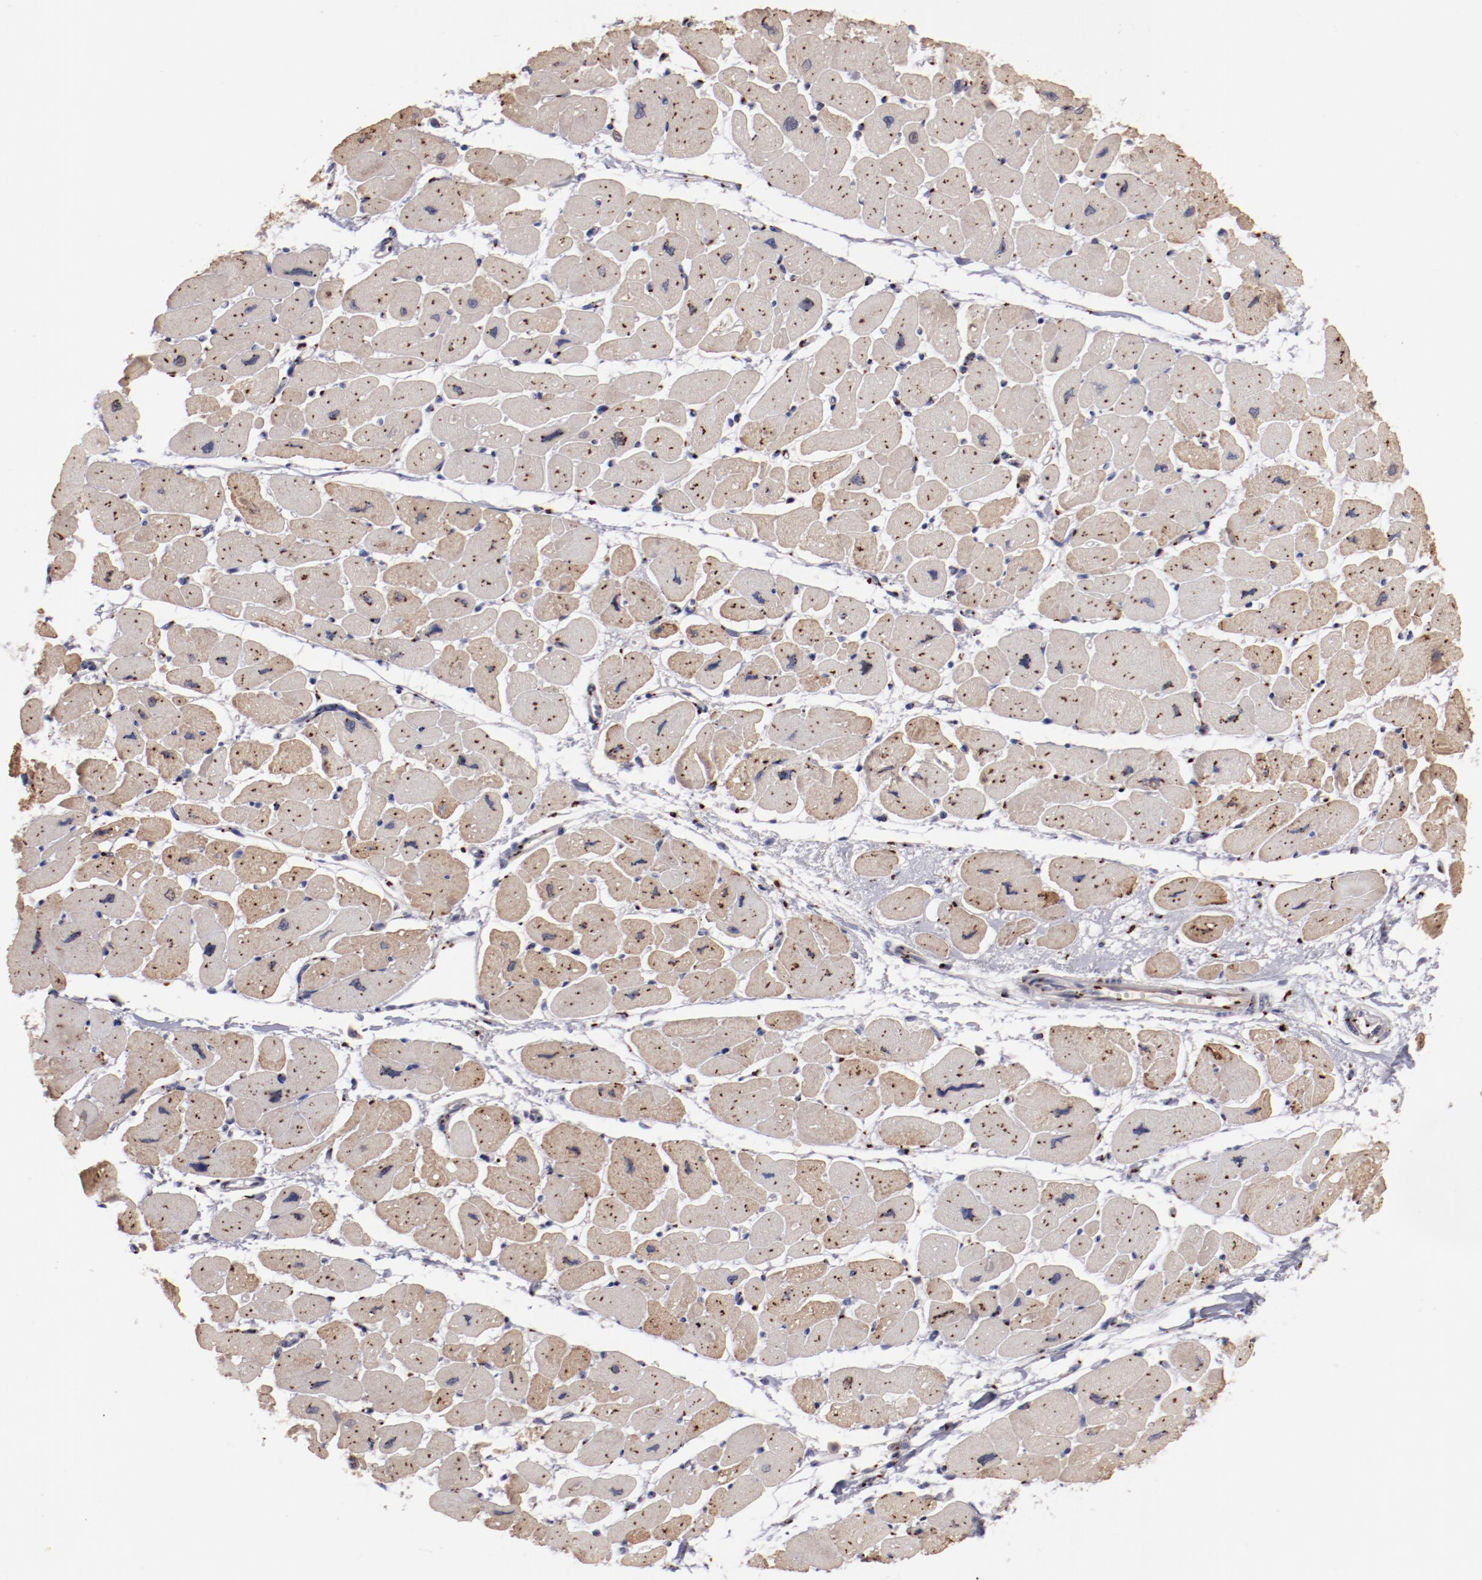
{"staining": {"intensity": "moderate", "quantity": "25%-75%", "location": "cytoplasmic/membranous"}, "tissue": "heart muscle", "cell_type": "Cardiomyocytes", "image_type": "normal", "snomed": [{"axis": "morphology", "description": "Normal tissue, NOS"}, {"axis": "topography", "description": "Heart"}], "caption": "A histopathology image of heart muscle stained for a protein demonstrates moderate cytoplasmic/membranous brown staining in cardiomyocytes.", "gene": "GOLIM4", "patient": {"sex": "female", "age": 54}}